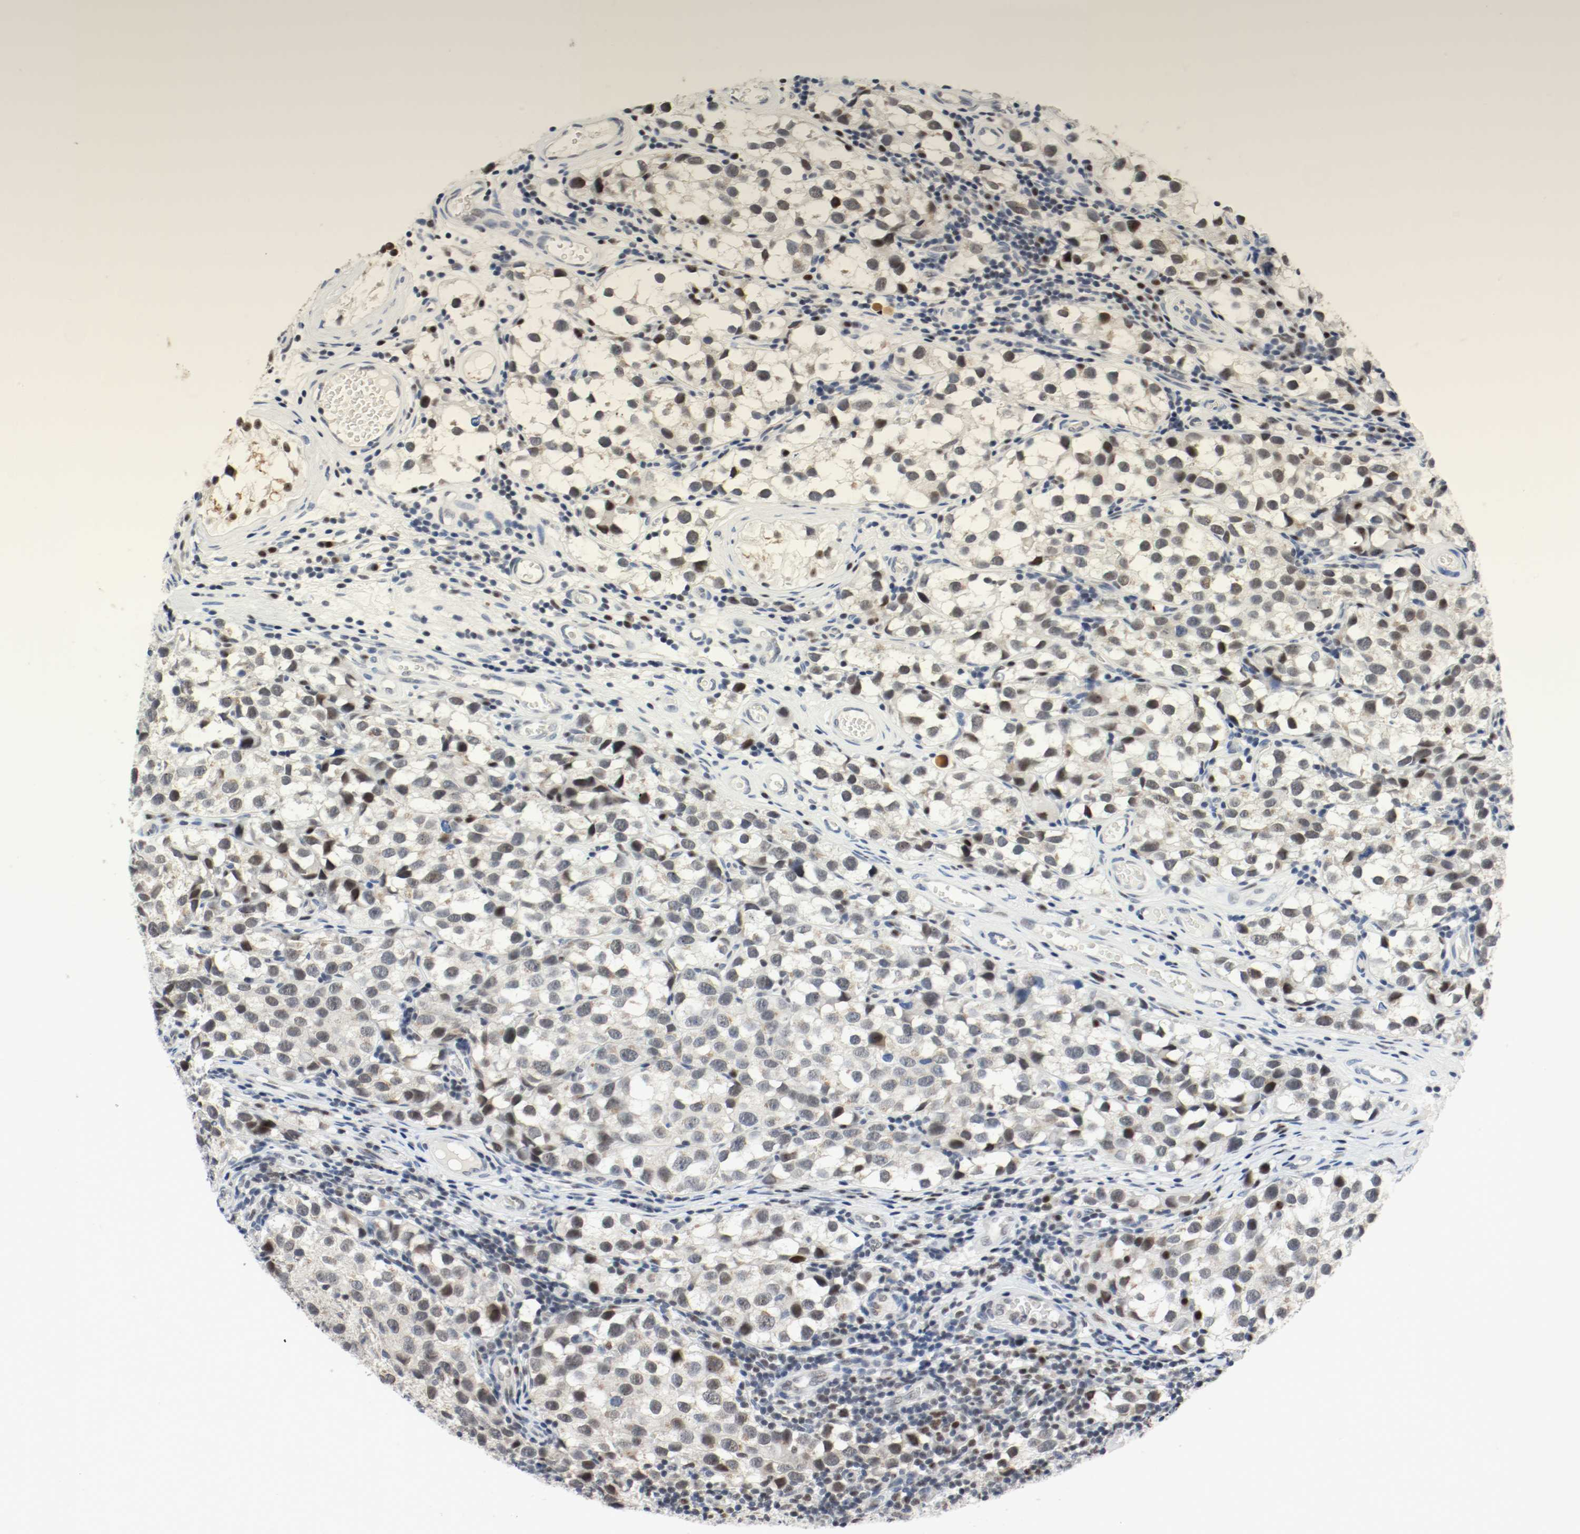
{"staining": {"intensity": "moderate", "quantity": "<25%", "location": "nuclear"}, "tissue": "testis cancer", "cell_type": "Tumor cells", "image_type": "cancer", "snomed": [{"axis": "morphology", "description": "Seminoma, NOS"}, {"axis": "topography", "description": "Testis"}], "caption": "A brown stain shows moderate nuclear staining of a protein in testis cancer tumor cells.", "gene": "ASH1L", "patient": {"sex": "male", "age": 39}}